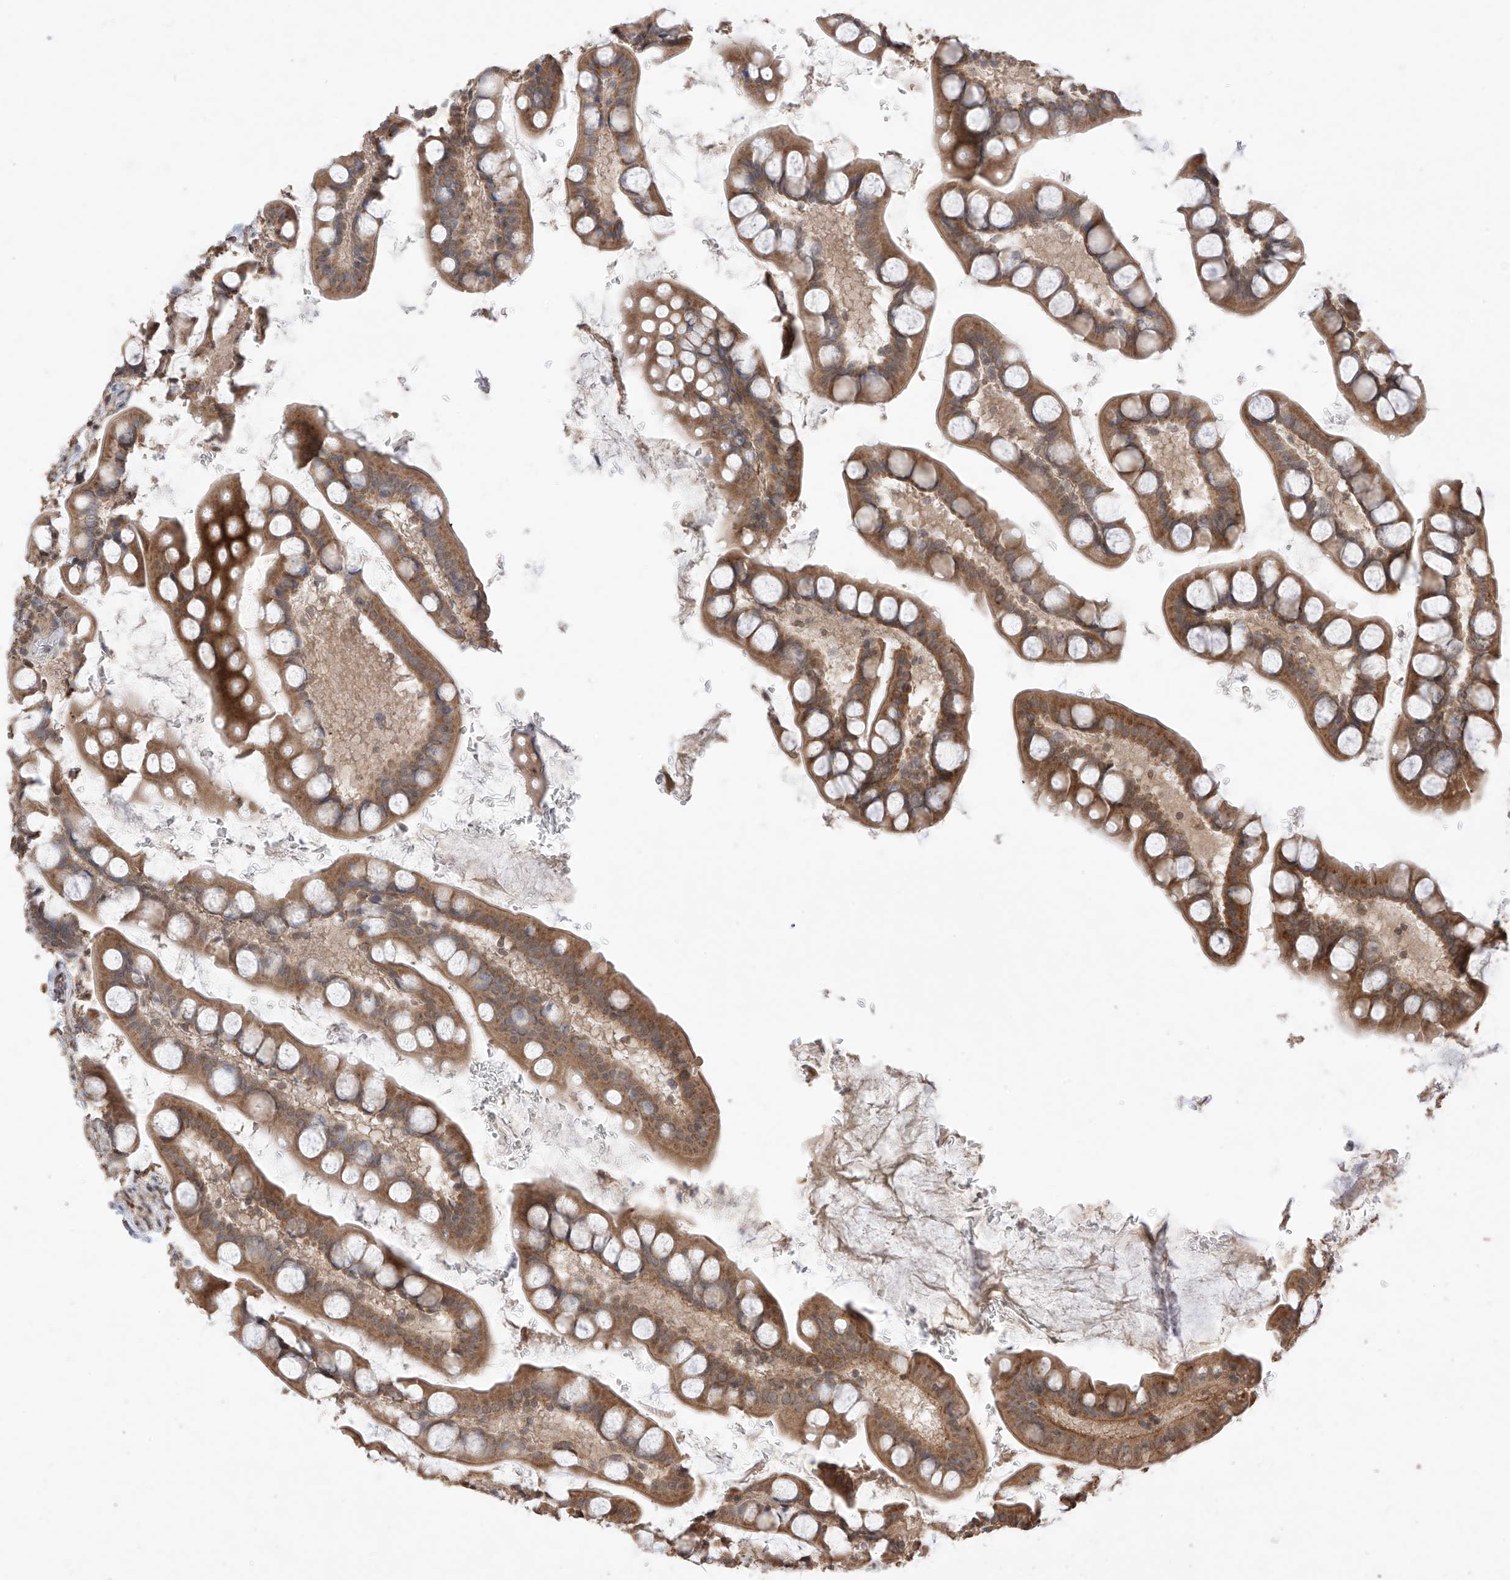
{"staining": {"intensity": "moderate", "quantity": ">75%", "location": "cytoplasmic/membranous"}, "tissue": "small intestine", "cell_type": "Glandular cells", "image_type": "normal", "snomed": [{"axis": "morphology", "description": "Normal tissue, NOS"}, {"axis": "topography", "description": "Small intestine"}], "caption": "Immunohistochemistry of normal human small intestine exhibits medium levels of moderate cytoplasmic/membranous positivity in approximately >75% of glandular cells.", "gene": "LATS1", "patient": {"sex": "male", "age": 52}}